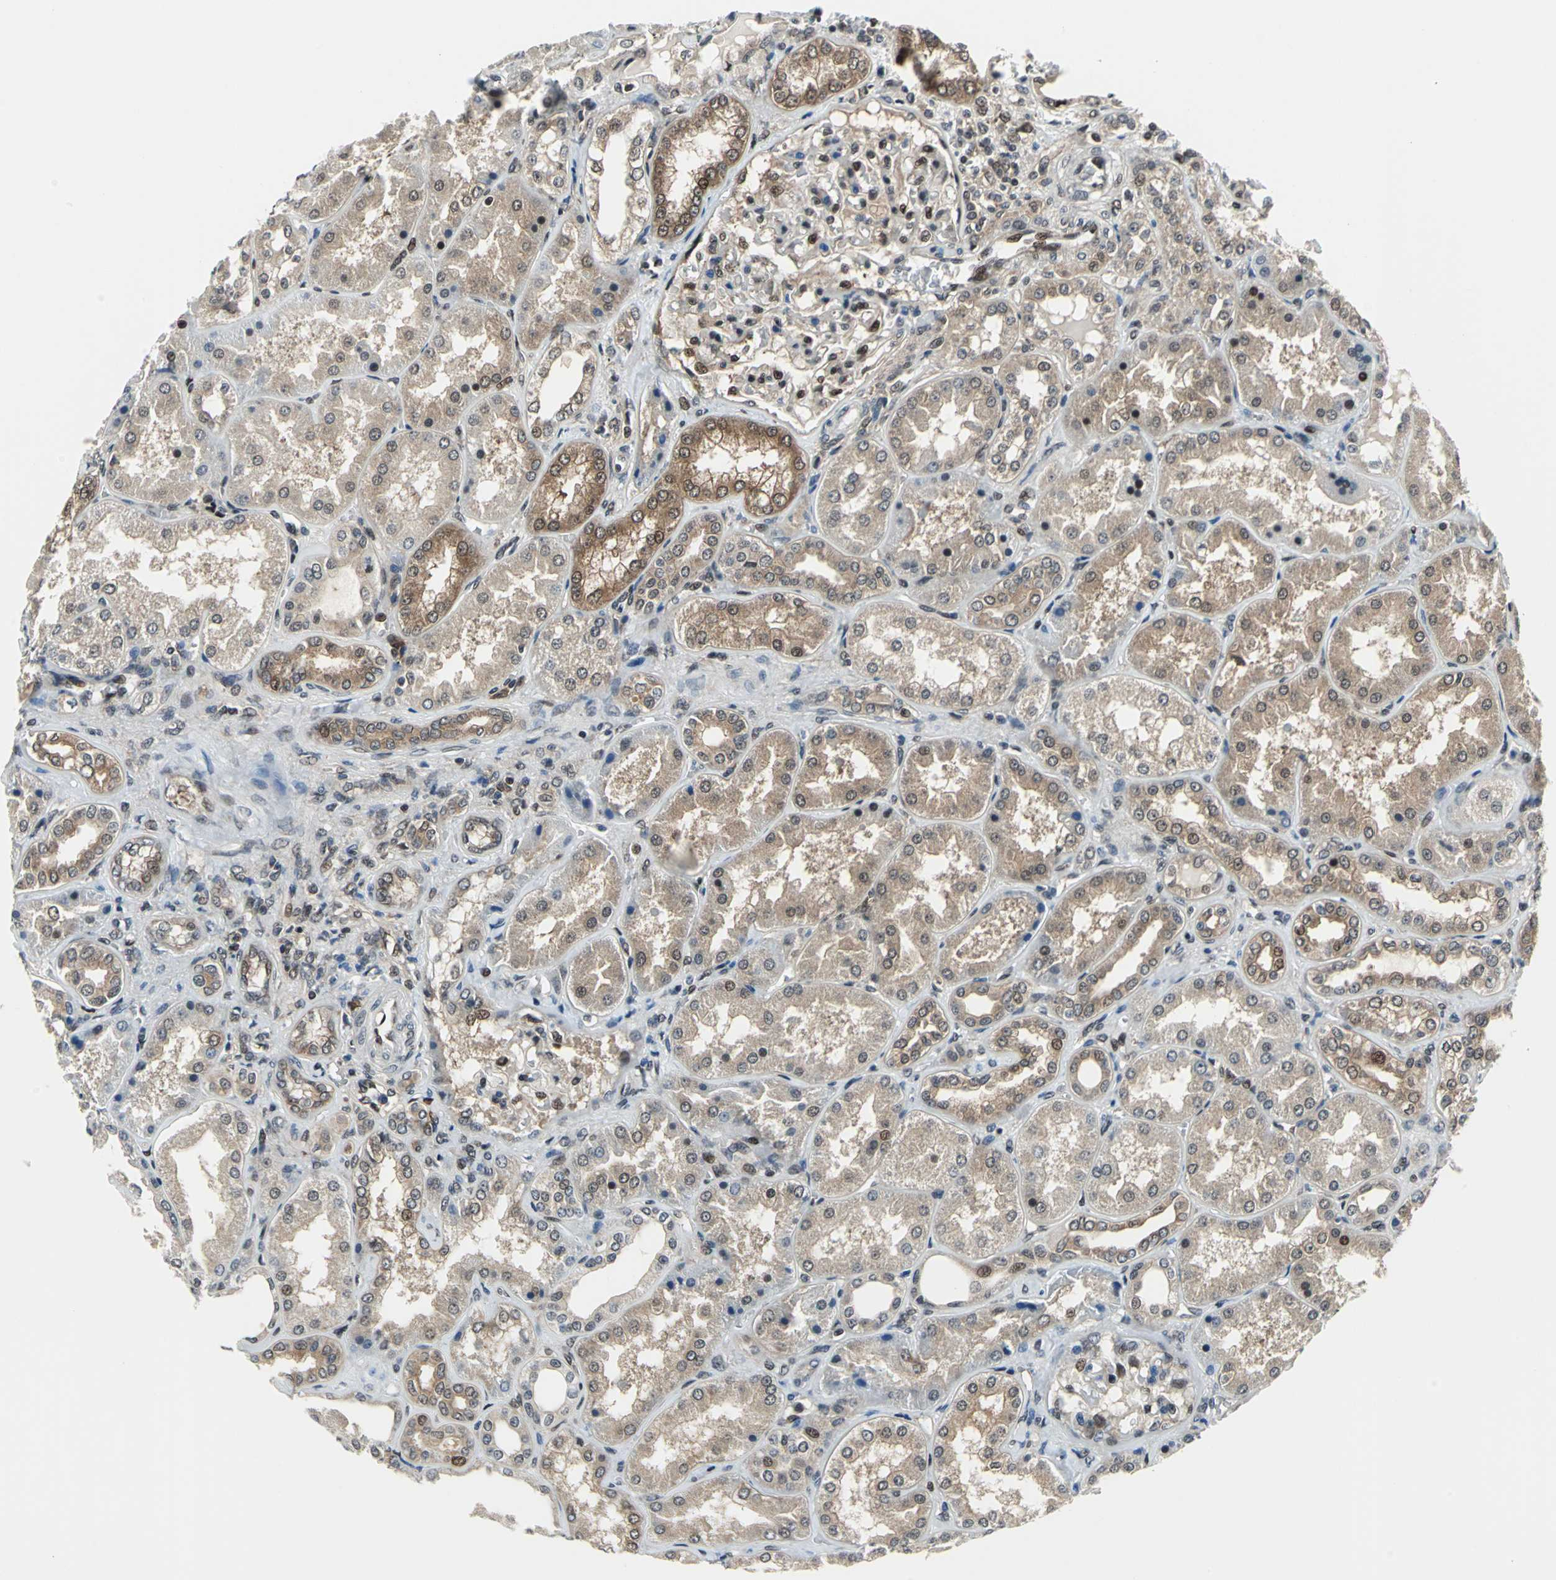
{"staining": {"intensity": "moderate", "quantity": "25%-75%", "location": "cytoplasmic/membranous,nuclear"}, "tissue": "kidney", "cell_type": "Cells in glomeruli", "image_type": "normal", "snomed": [{"axis": "morphology", "description": "Normal tissue, NOS"}, {"axis": "topography", "description": "Kidney"}], "caption": "Brown immunohistochemical staining in normal kidney demonstrates moderate cytoplasmic/membranous,nuclear positivity in about 25%-75% of cells in glomeruli. (IHC, brightfield microscopy, high magnification).", "gene": "POLR3K", "patient": {"sex": "female", "age": 56}}